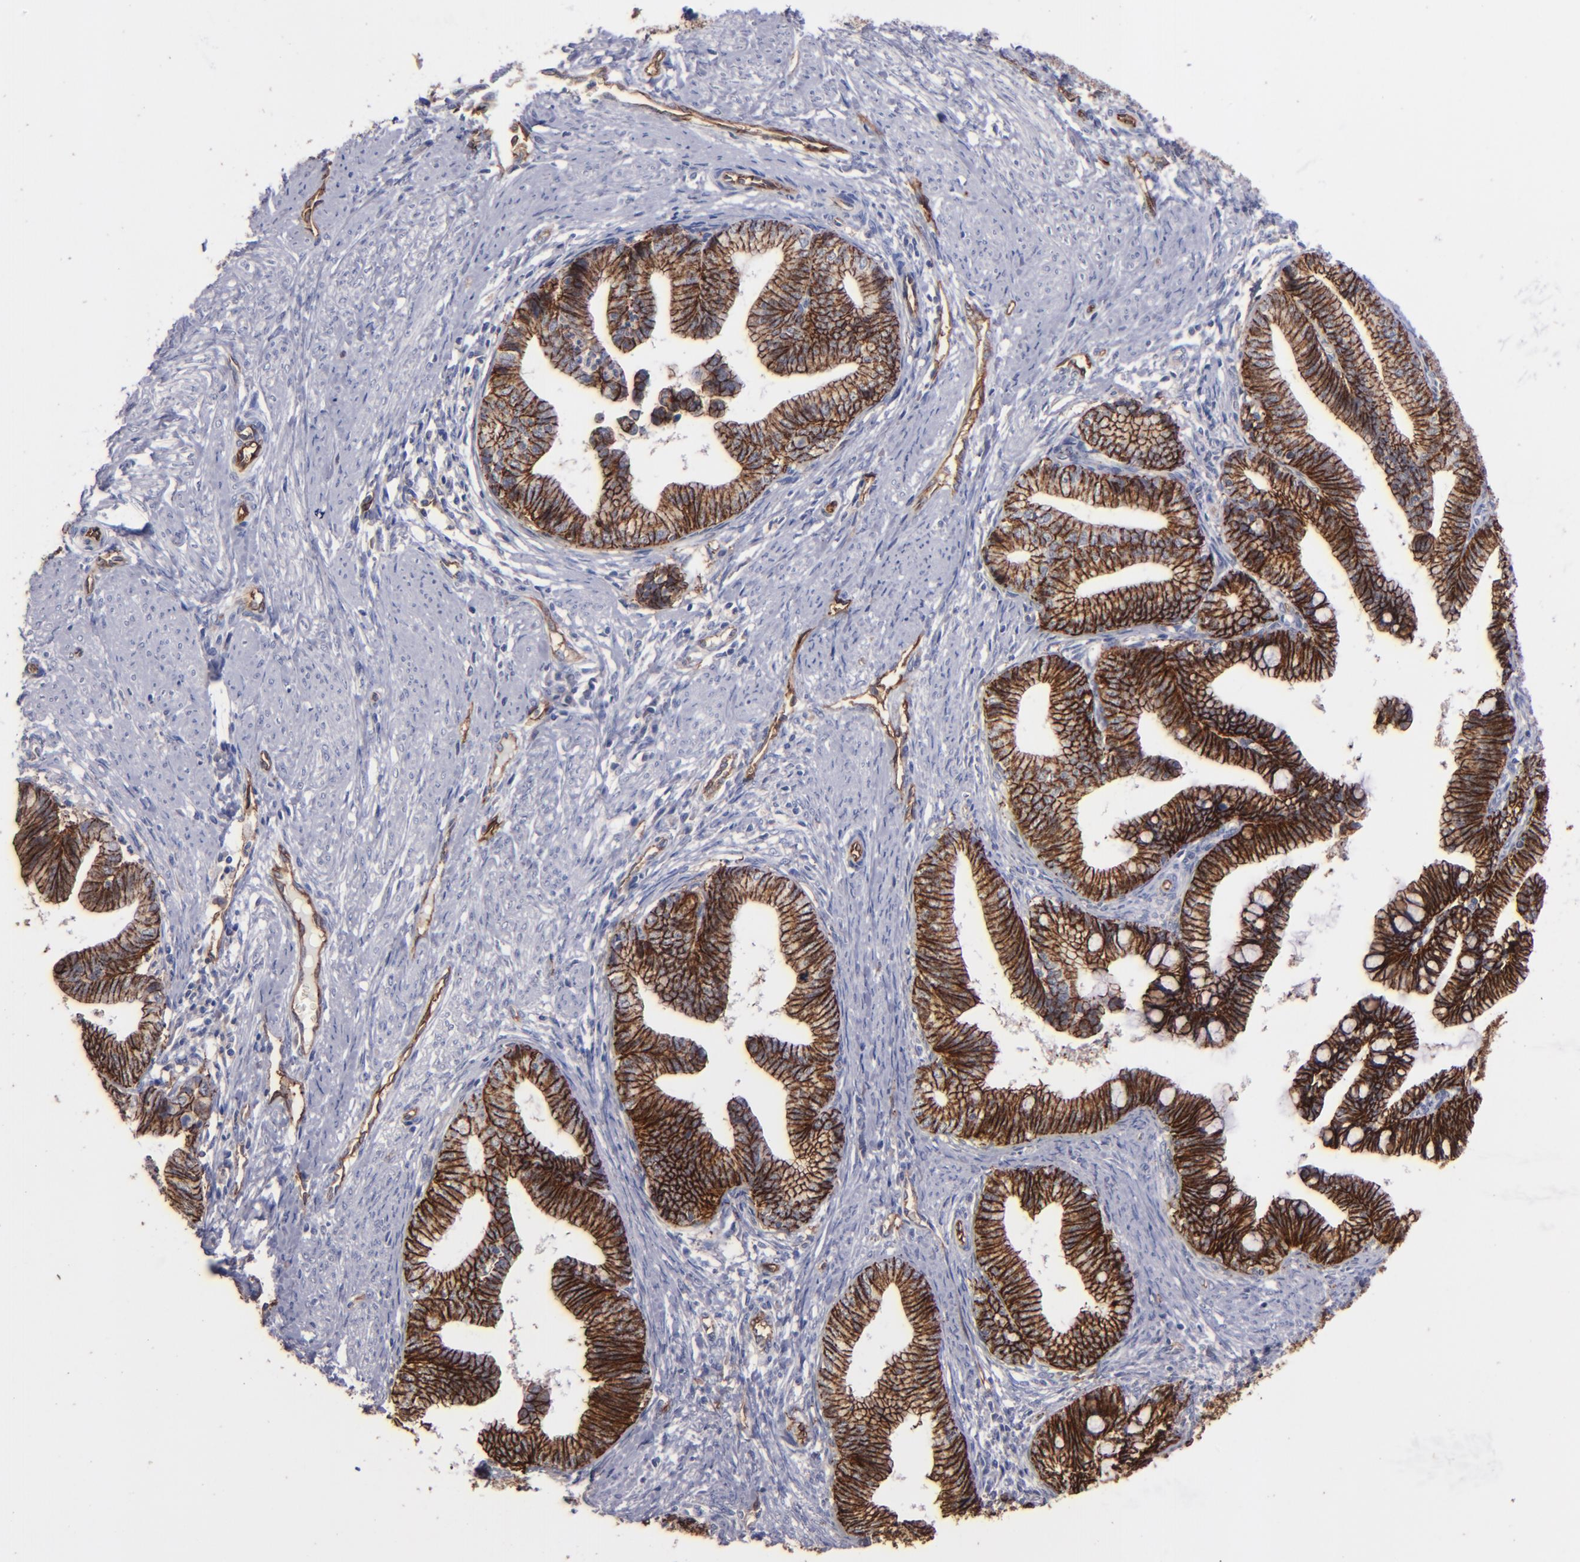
{"staining": {"intensity": "strong", "quantity": ">75%", "location": "cytoplasmic/membranous"}, "tissue": "cervical cancer", "cell_type": "Tumor cells", "image_type": "cancer", "snomed": [{"axis": "morphology", "description": "Adenocarcinoma, NOS"}, {"axis": "topography", "description": "Cervix"}], "caption": "DAB immunohistochemical staining of human cervical cancer displays strong cytoplasmic/membranous protein positivity in approximately >75% of tumor cells. (DAB IHC, brown staining for protein, blue staining for nuclei).", "gene": "CLDN5", "patient": {"sex": "female", "age": 36}}